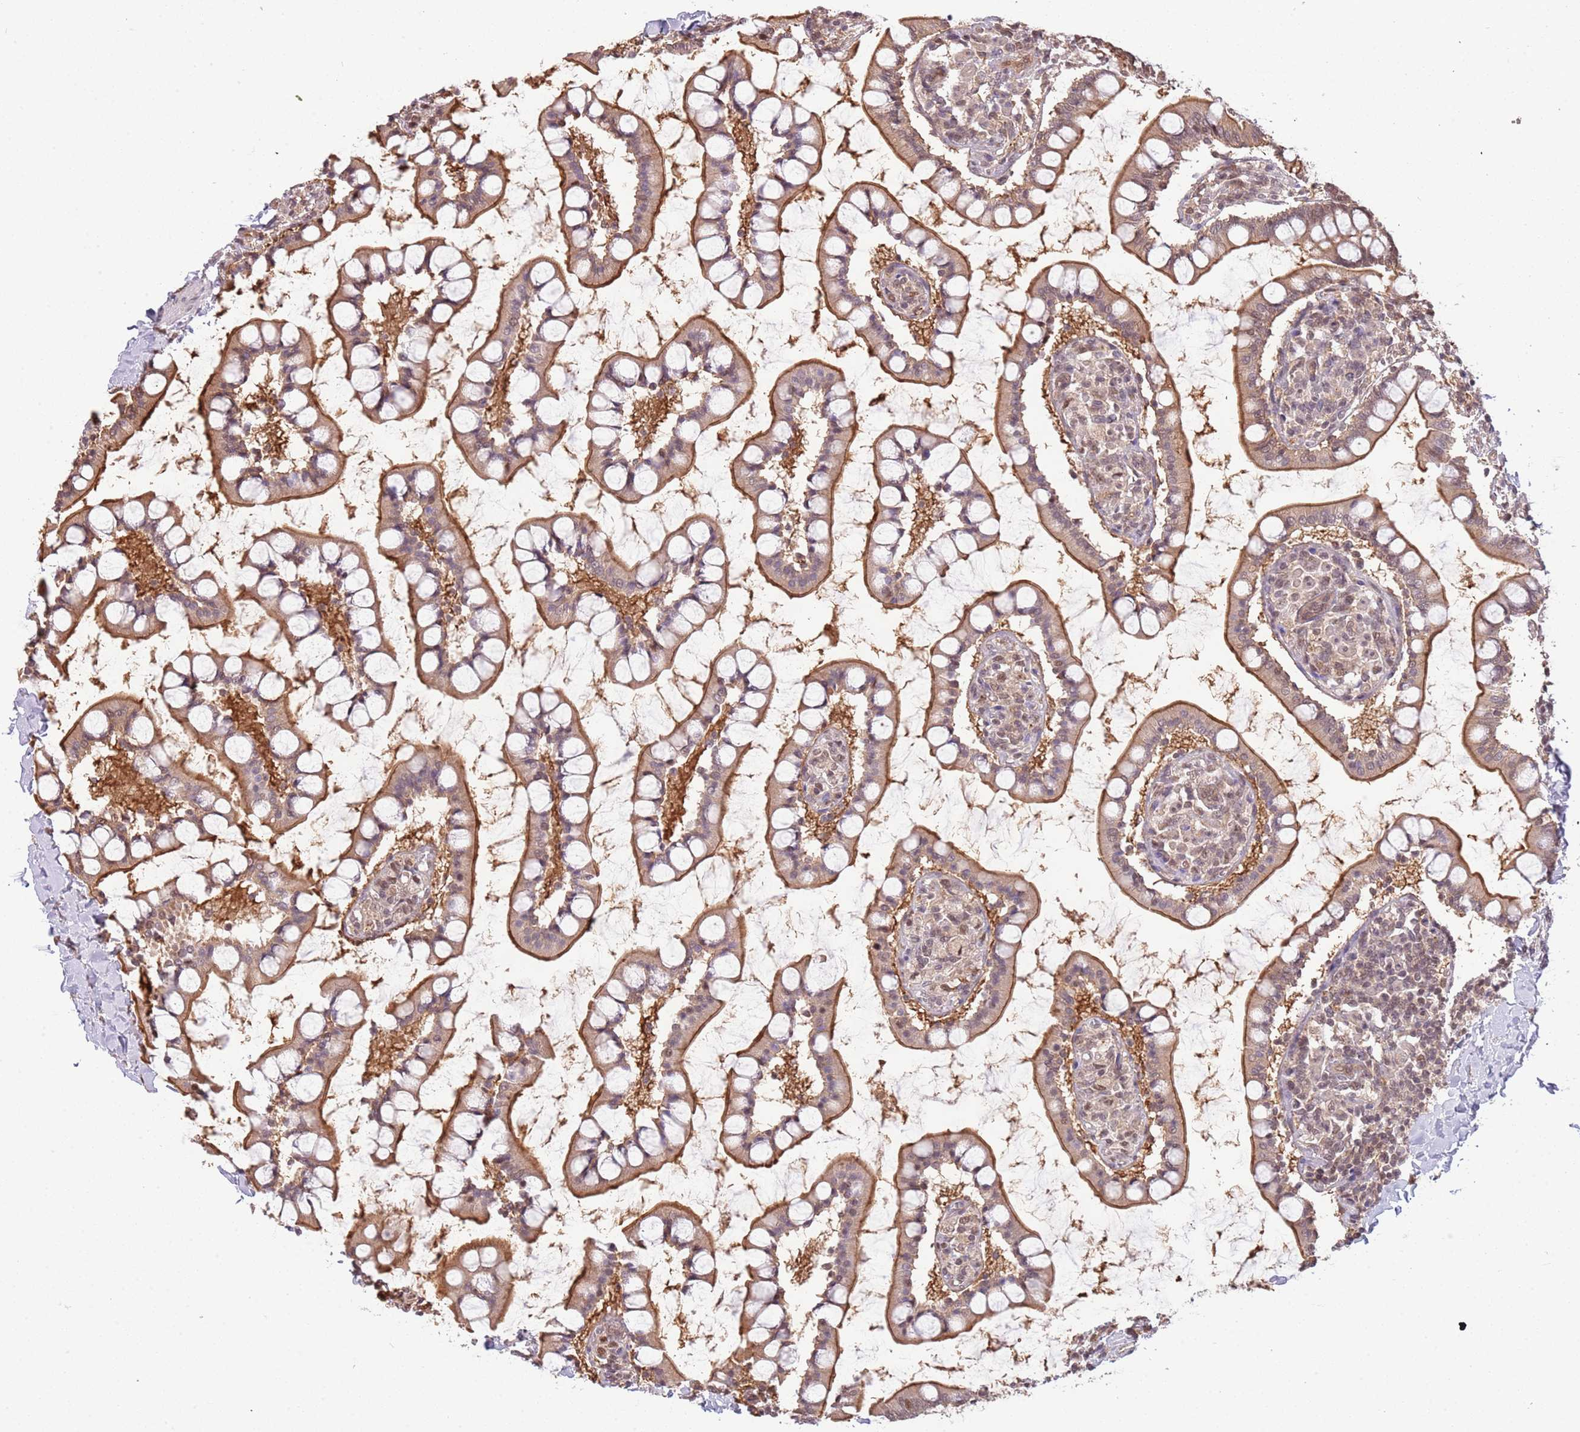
{"staining": {"intensity": "strong", "quantity": "25%-75%", "location": "cytoplasmic/membranous"}, "tissue": "small intestine", "cell_type": "Glandular cells", "image_type": "normal", "snomed": [{"axis": "morphology", "description": "Normal tissue, NOS"}, {"axis": "topography", "description": "Small intestine"}], "caption": "Immunohistochemical staining of normal human small intestine exhibits high levels of strong cytoplasmic/membranous positivity in about 25%-75% of glandular cells.", "gene": "PLSCR5", "patient": {"sex": "male", "age": 52}}